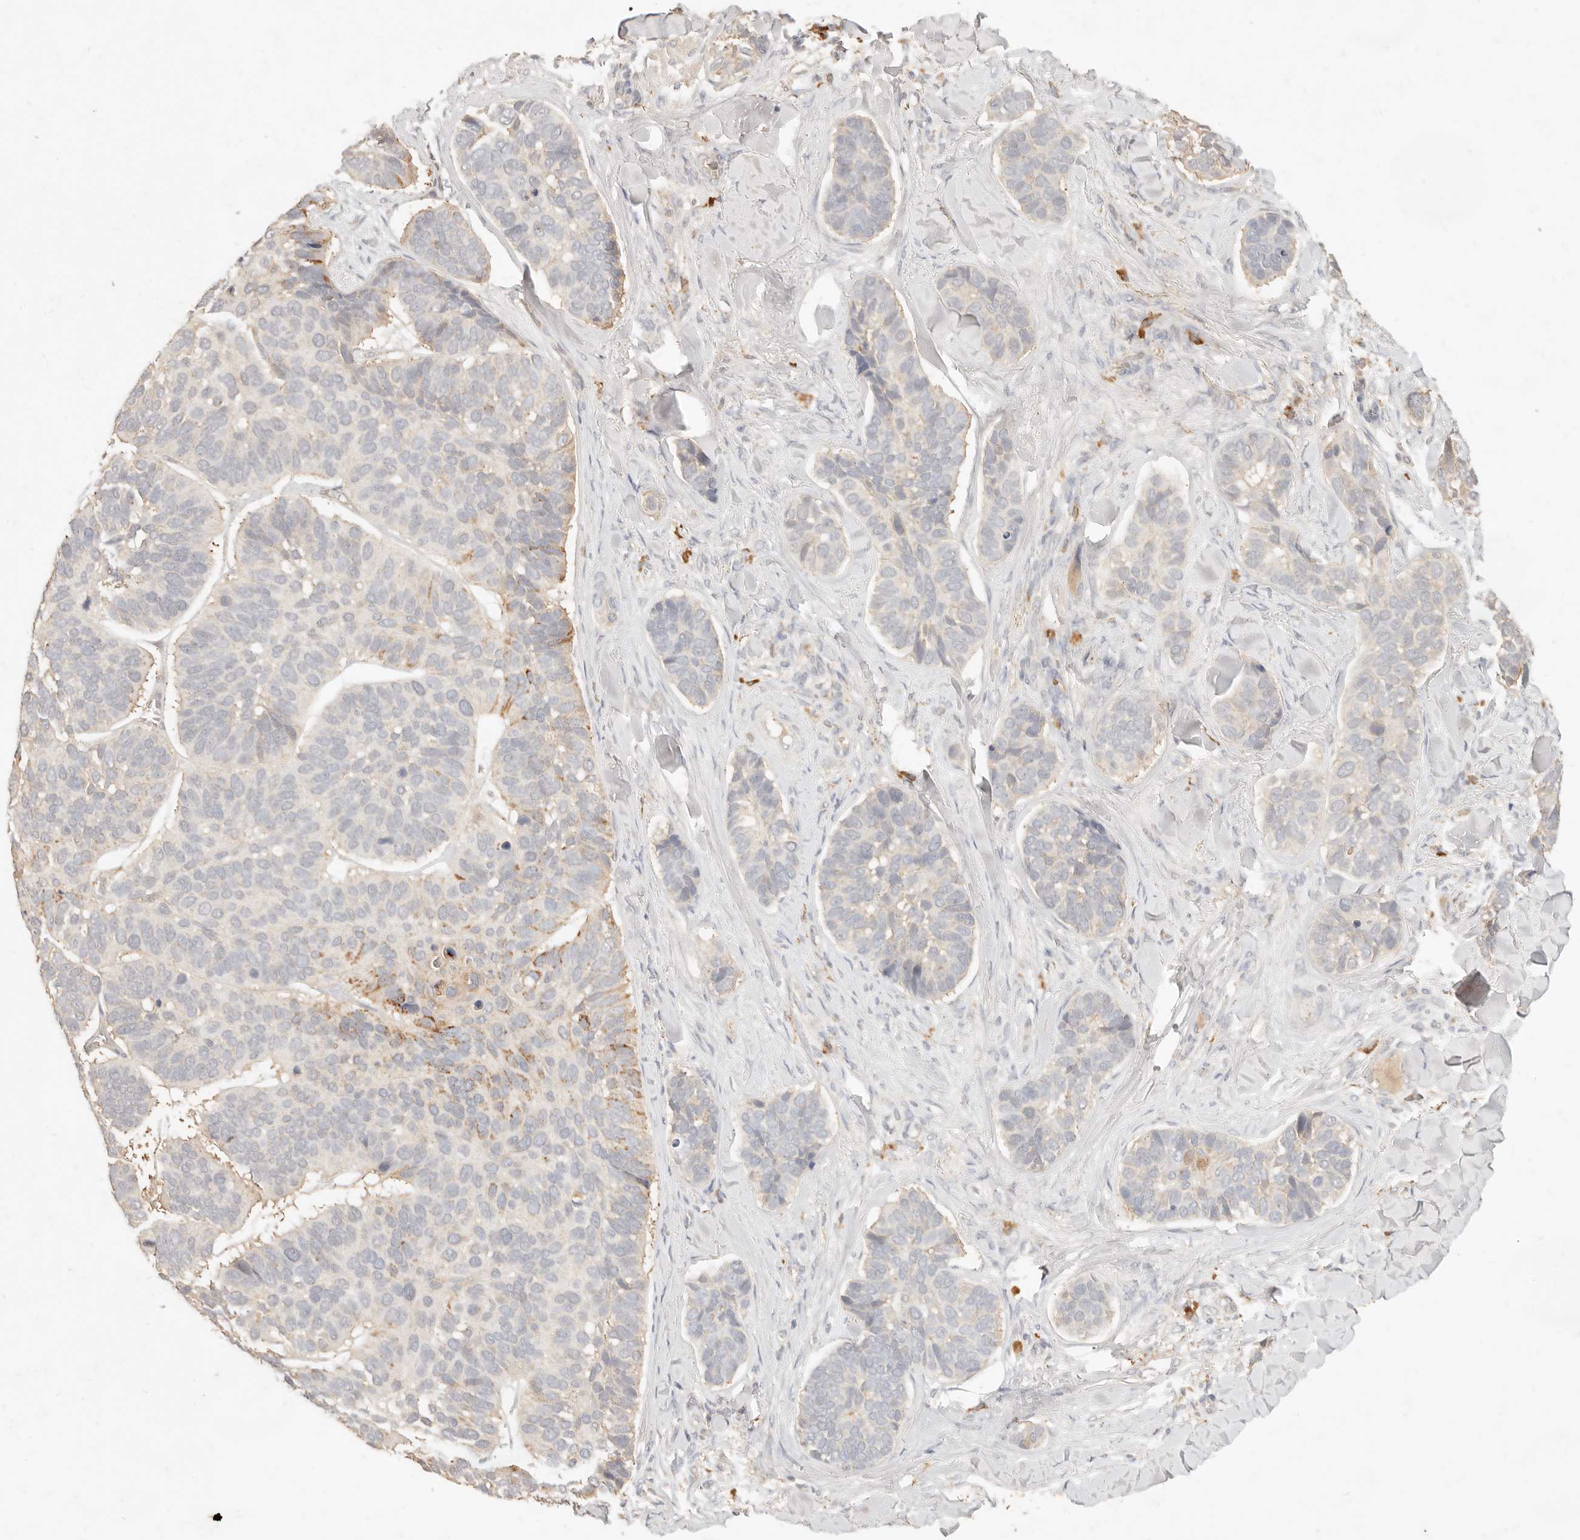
{"staining": {"intensity": "weak", "quantity": "25%-75%", "location": "cytoplasmic/membranous"}, "tissue": "skin cancer", "cell_type": "Tumor cells", "image_type": "cancer", "snomed": [{"axis": "morphology", "description": "Basal cell carcinoma"}, {"axis": "topography", "description": "Skin"}], "caption": "Protein staining of skin basal cell carcinoma tissue exhibits weak cytoplasmic/membranous expression in approximately 25%-75% of tumor cells. The staining is performed using DAB brown chromogen to label protein expression. The nuclei are counter-stained blue using hematoxylin.", "gene": "TMTC2", "patient": {"sex": "male", "age": 62}}